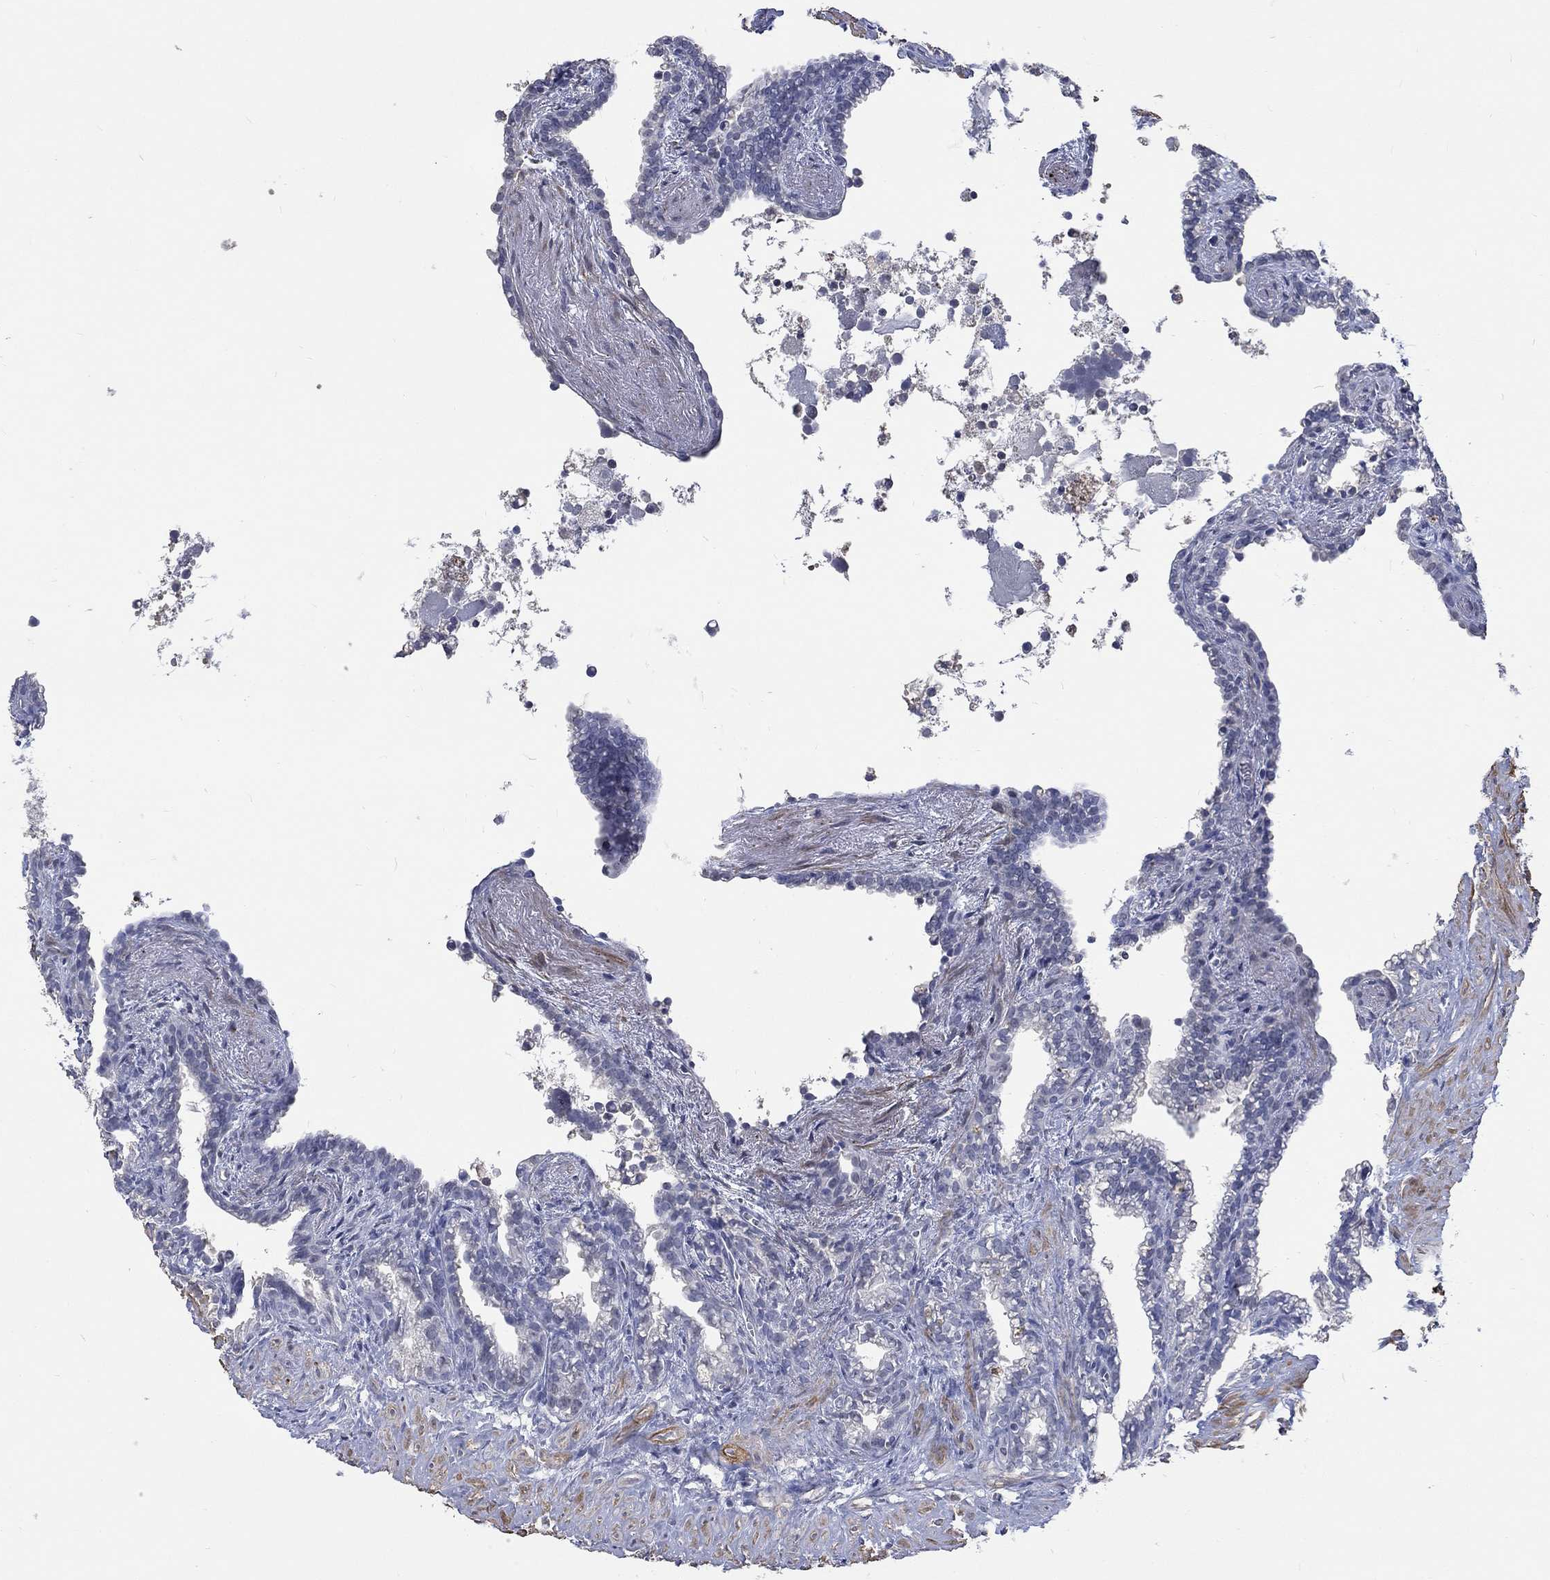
{"staining": {"intensity": "negative", "quantity": "none", "location": "none"}, "tissue": "seminal vesicle", "cell_type": "Glandular cells", "image_type": "normal", "snomed": [{"axis": "morphology", "description": "Normal tissue, NOS"}, {"axis": "morphology", "description": "Urothelial carcinoma, NOS"}, {"axis": "topography", "description": "Urinary bladder"}, {"axis": "topography", "description": "Seminal veicle"}], "caption": "This is a photomicrograph of IHC staining of unremarkable seminal vesicle, which shows no staining in glandular cells.", "gene": "ZBTB18", "patient": {"sex": "male", "age": 76}}